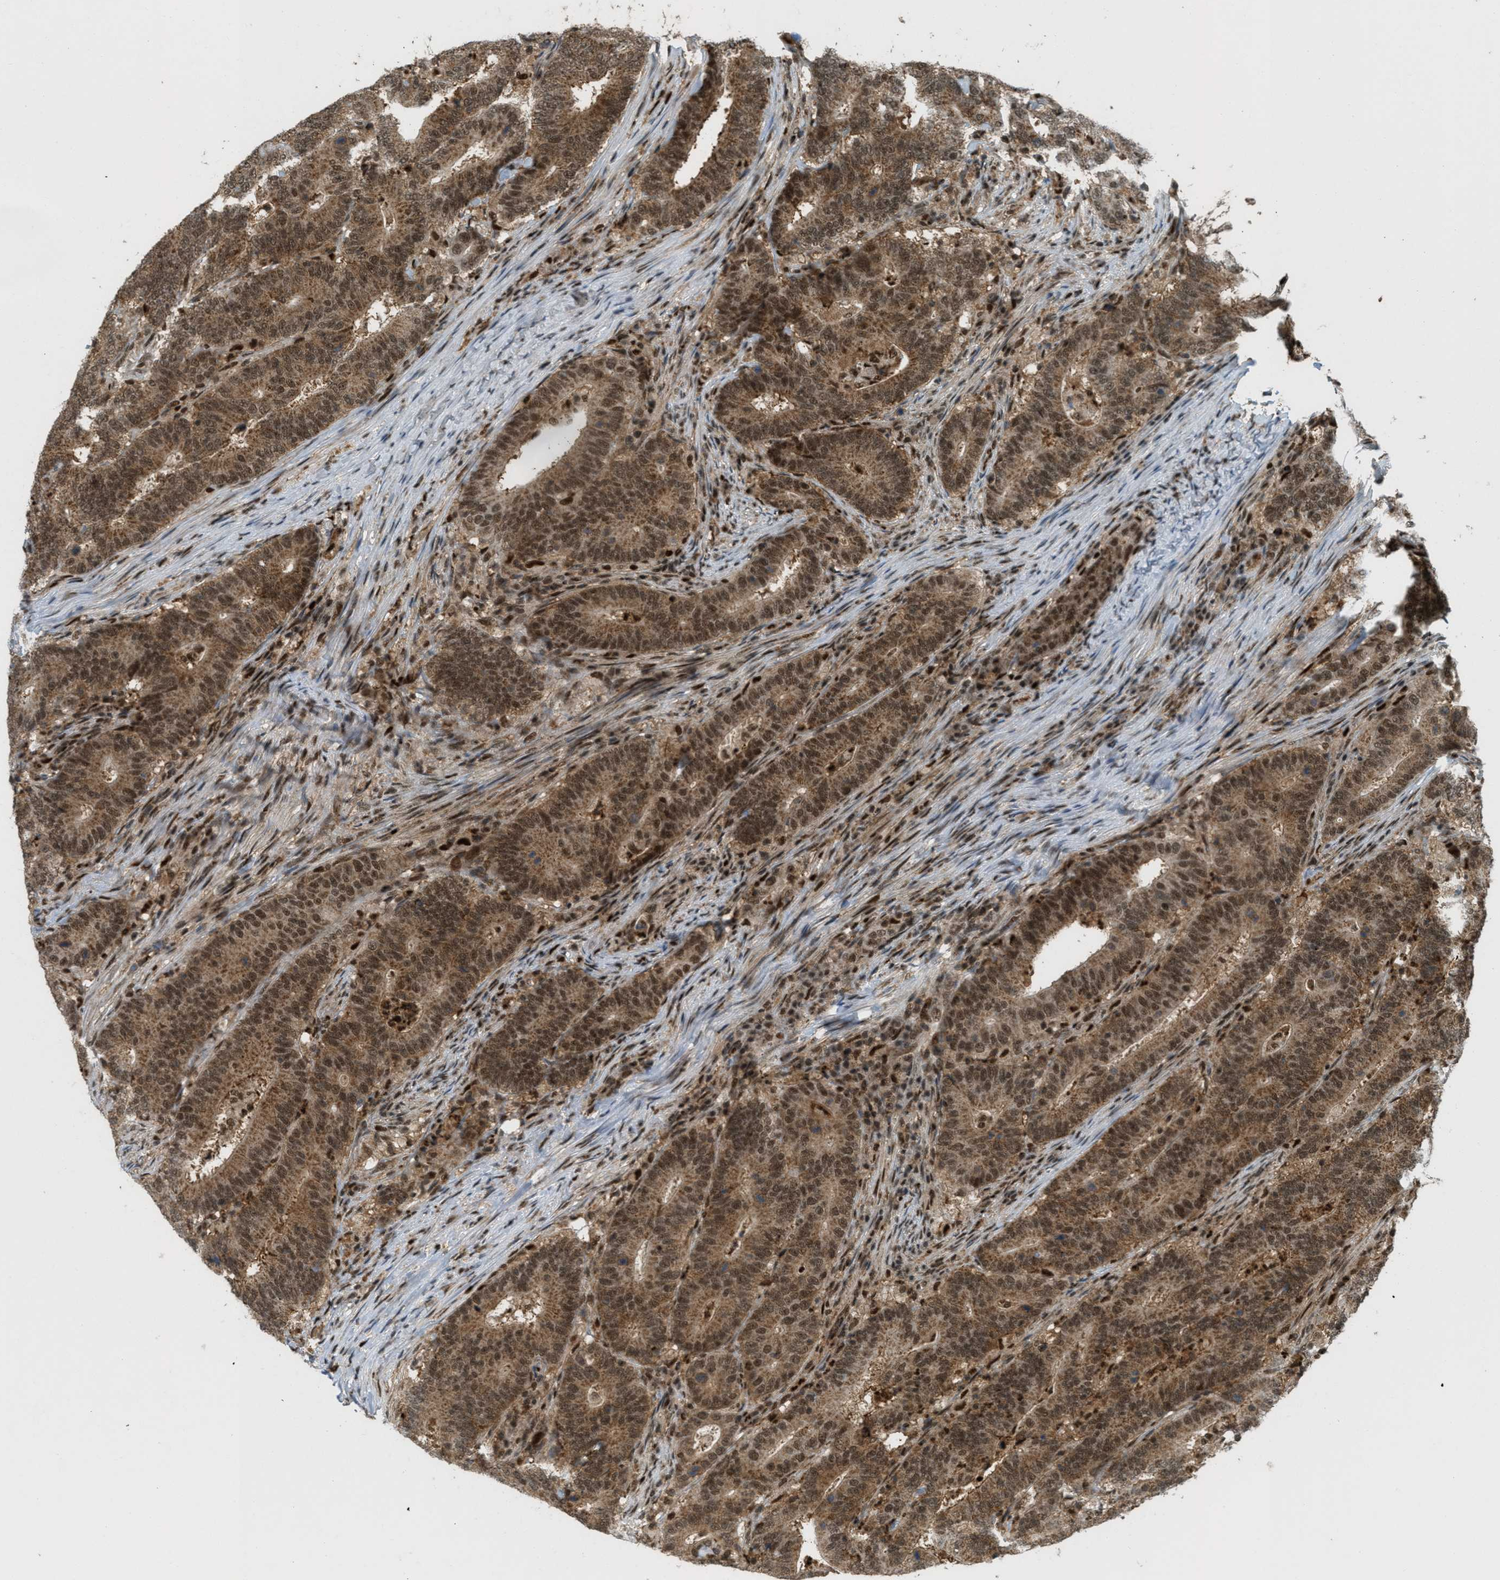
{"staining": {"intensity": "strong", "quantity": ">75%", "location": "cytoplasmic/membranous,nuclear"}, "tissue": "colorectal cancer", "cell_type": "Tumor cells", "image_type": "cancer", "snomed": [{"axis": "morphology", "description": "Adenocarcinoma, NOS"}, {"axis": "topography", "description": "Colon"}], "caption": "DAB (3,3'-diaminobenzidine) immunohistochemical staining of human colorectal adenocarcinoma demonstrates strong cytoplasmic/membranous and nuclear protein positivity in approximately >75% of tumor cells.", "gene": "TLK1", "patient": {"sex": "female", "age": 66}}